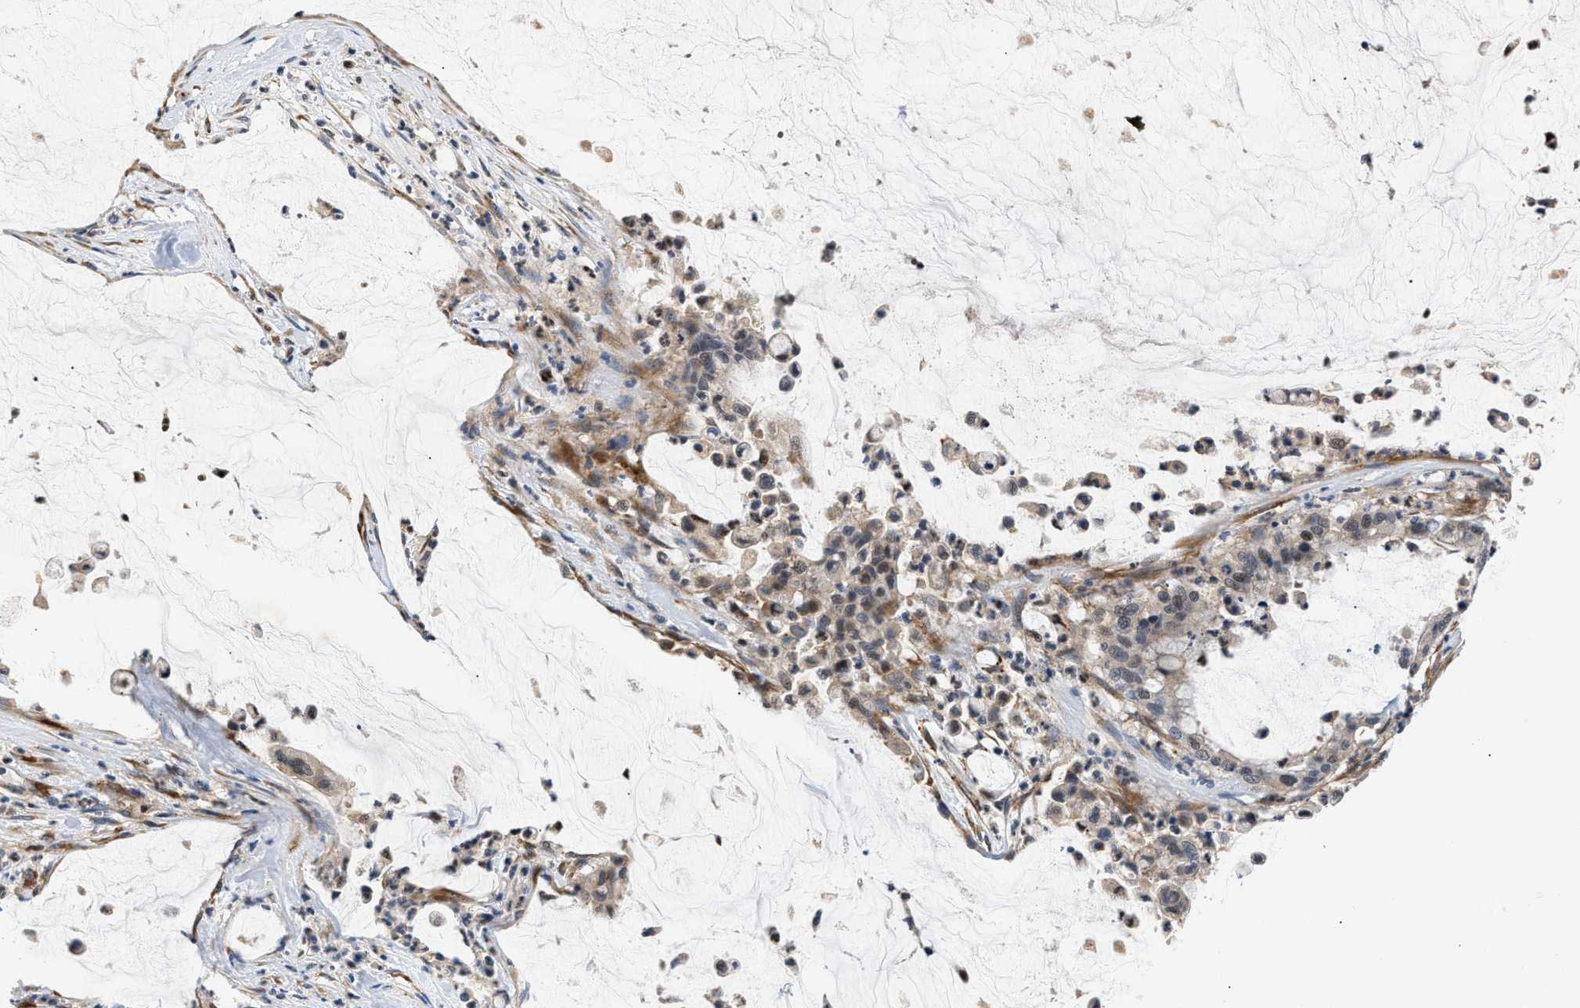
{"staining": {"intensity": "weak", "quantity": "25%-75%", "location": "cytoplasmic/membranous"}, "tissue": "pancreatic cancer", "cell_type": "Tumor cells", "image_type": "cancer", "snomed": [{"axis": "morphology", "description": "Adenocarcinoma, NOS"}, {"axis": "topography", "description": "Pancreas"}], "caption": "The photomicrograph demonstrates staining of adenocarcinoma (pancreatic), revealing weak cytoplasmic/membranous protein staining (brown color) within tumor cells. The staining was performed using DAB to visualize the protein expression in brown, while the nuclei were stained in blue with hematoxylin (Magnification: 20x).", "gene": "PPM1L", "patient": {"sex": "male", "age": 41}}